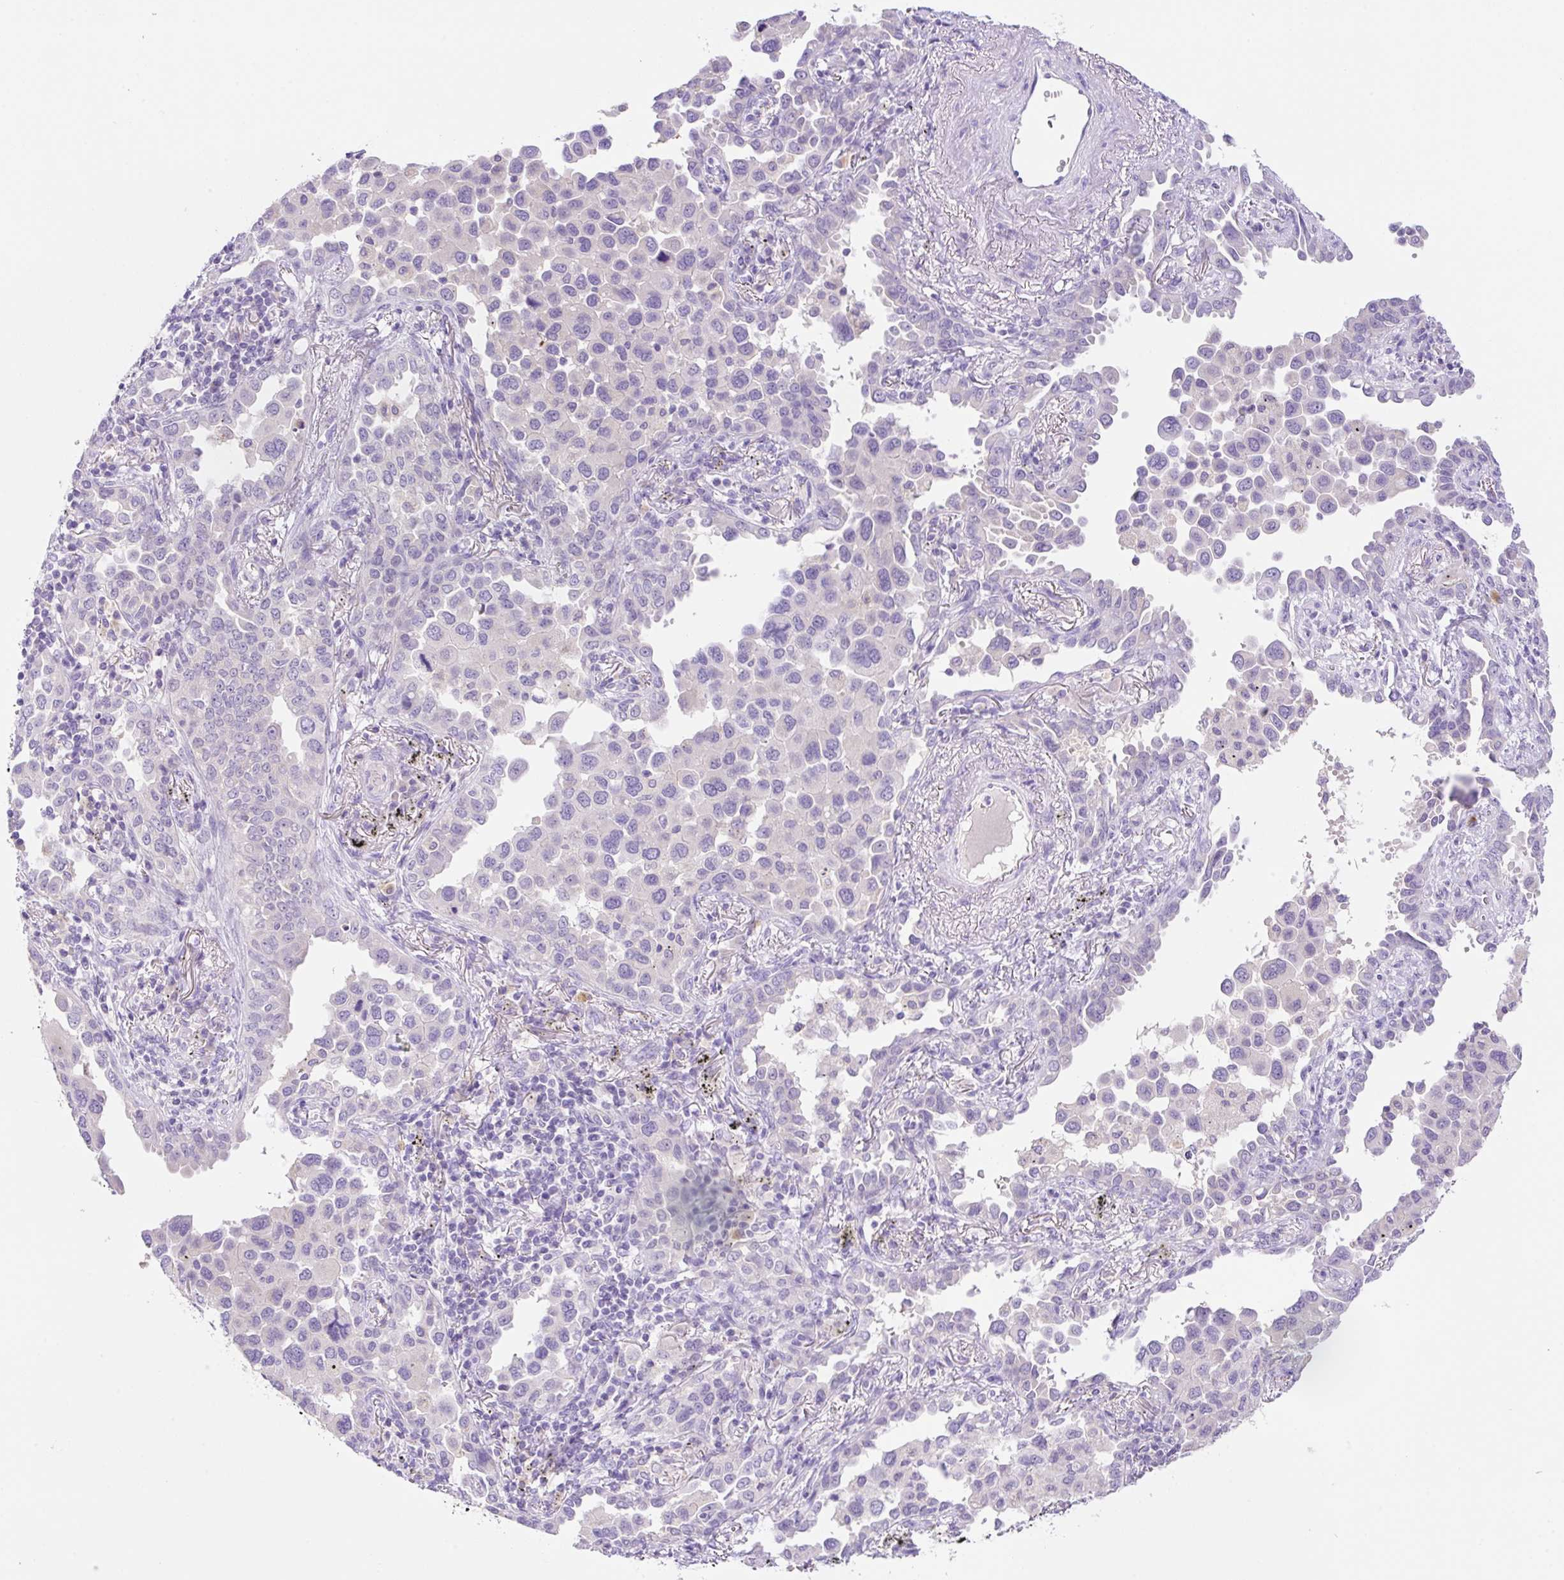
{"staining": {"intensity": "negative", "quantity": "none", "location": "none"}, "tissue": "lung cancer", "cell_type": "Tumor cells", "image_type": "cancer", "snomed": [{"axis": "morphology", "description": "Adenocarcinoma, NOS"}, {"axis": "topography", "description": "Lung"}], "caption": "The immunohistochemistry micrograph has no significant staining in tumor cells of adenocarcinoma (lung) tissue.", "gene": "NDST3", "patient": {"sex": "male", "age": 67}}